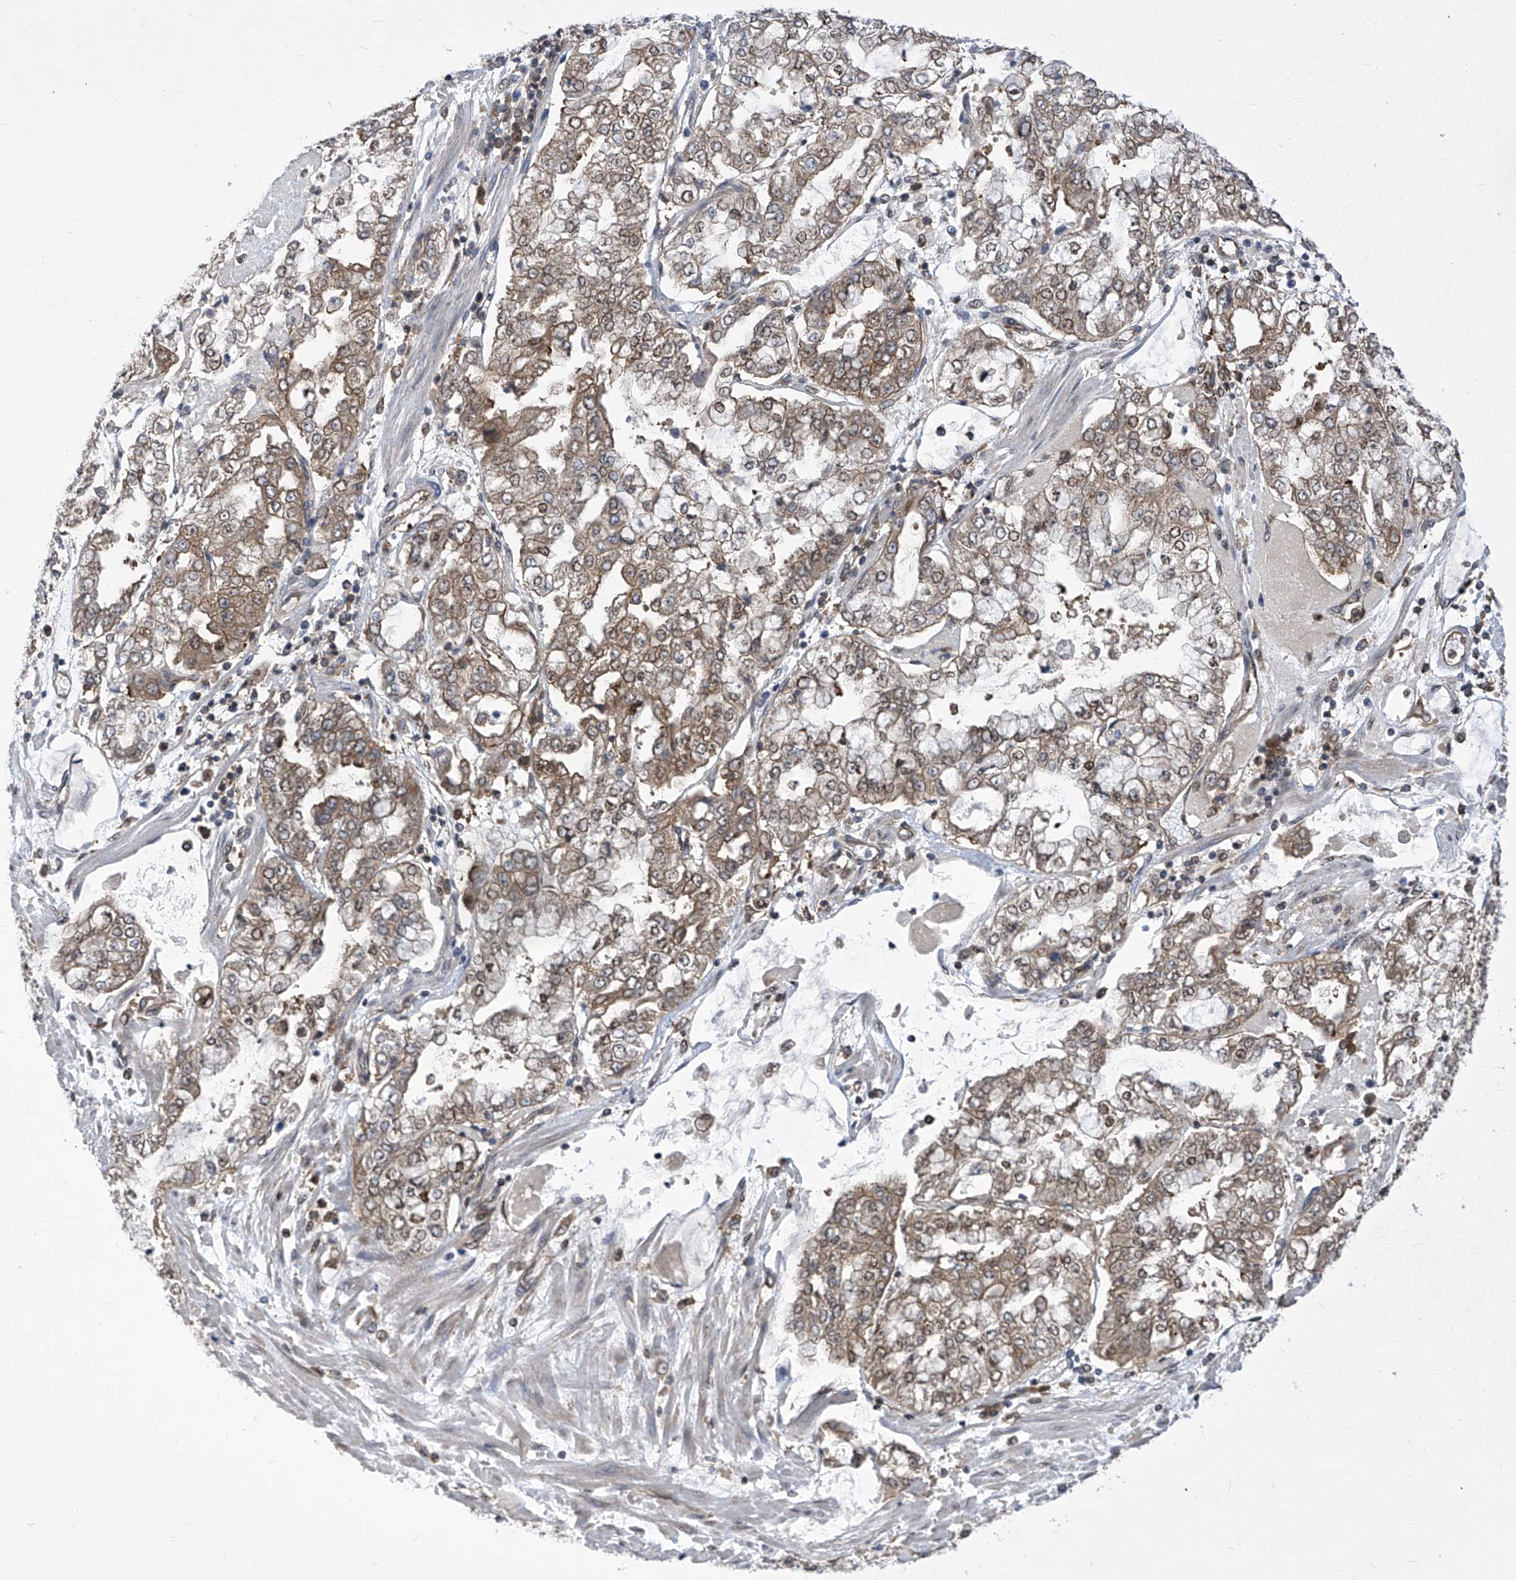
{"staining": {"intensity": "weak", "quantity": ">75%", "location": "cytoplasmic/membranous"}, "tissue": "stomach cancer", "cell_type": "Tumor cells", "image_type": "cancer", "snomed": [{"axis": "morphology", "description": "Adenocarcinoma, NOS"}, {"axis": "topography", "description": "Stomach"}], "caption": "Tumor cells exhibit low levels of weak cytoplasmic/membranous expression in about >75% of cells in human adenocarcinoma (stomach).", "gene": "EIF3M", "patient": {"sex": "male", "age": 76}}